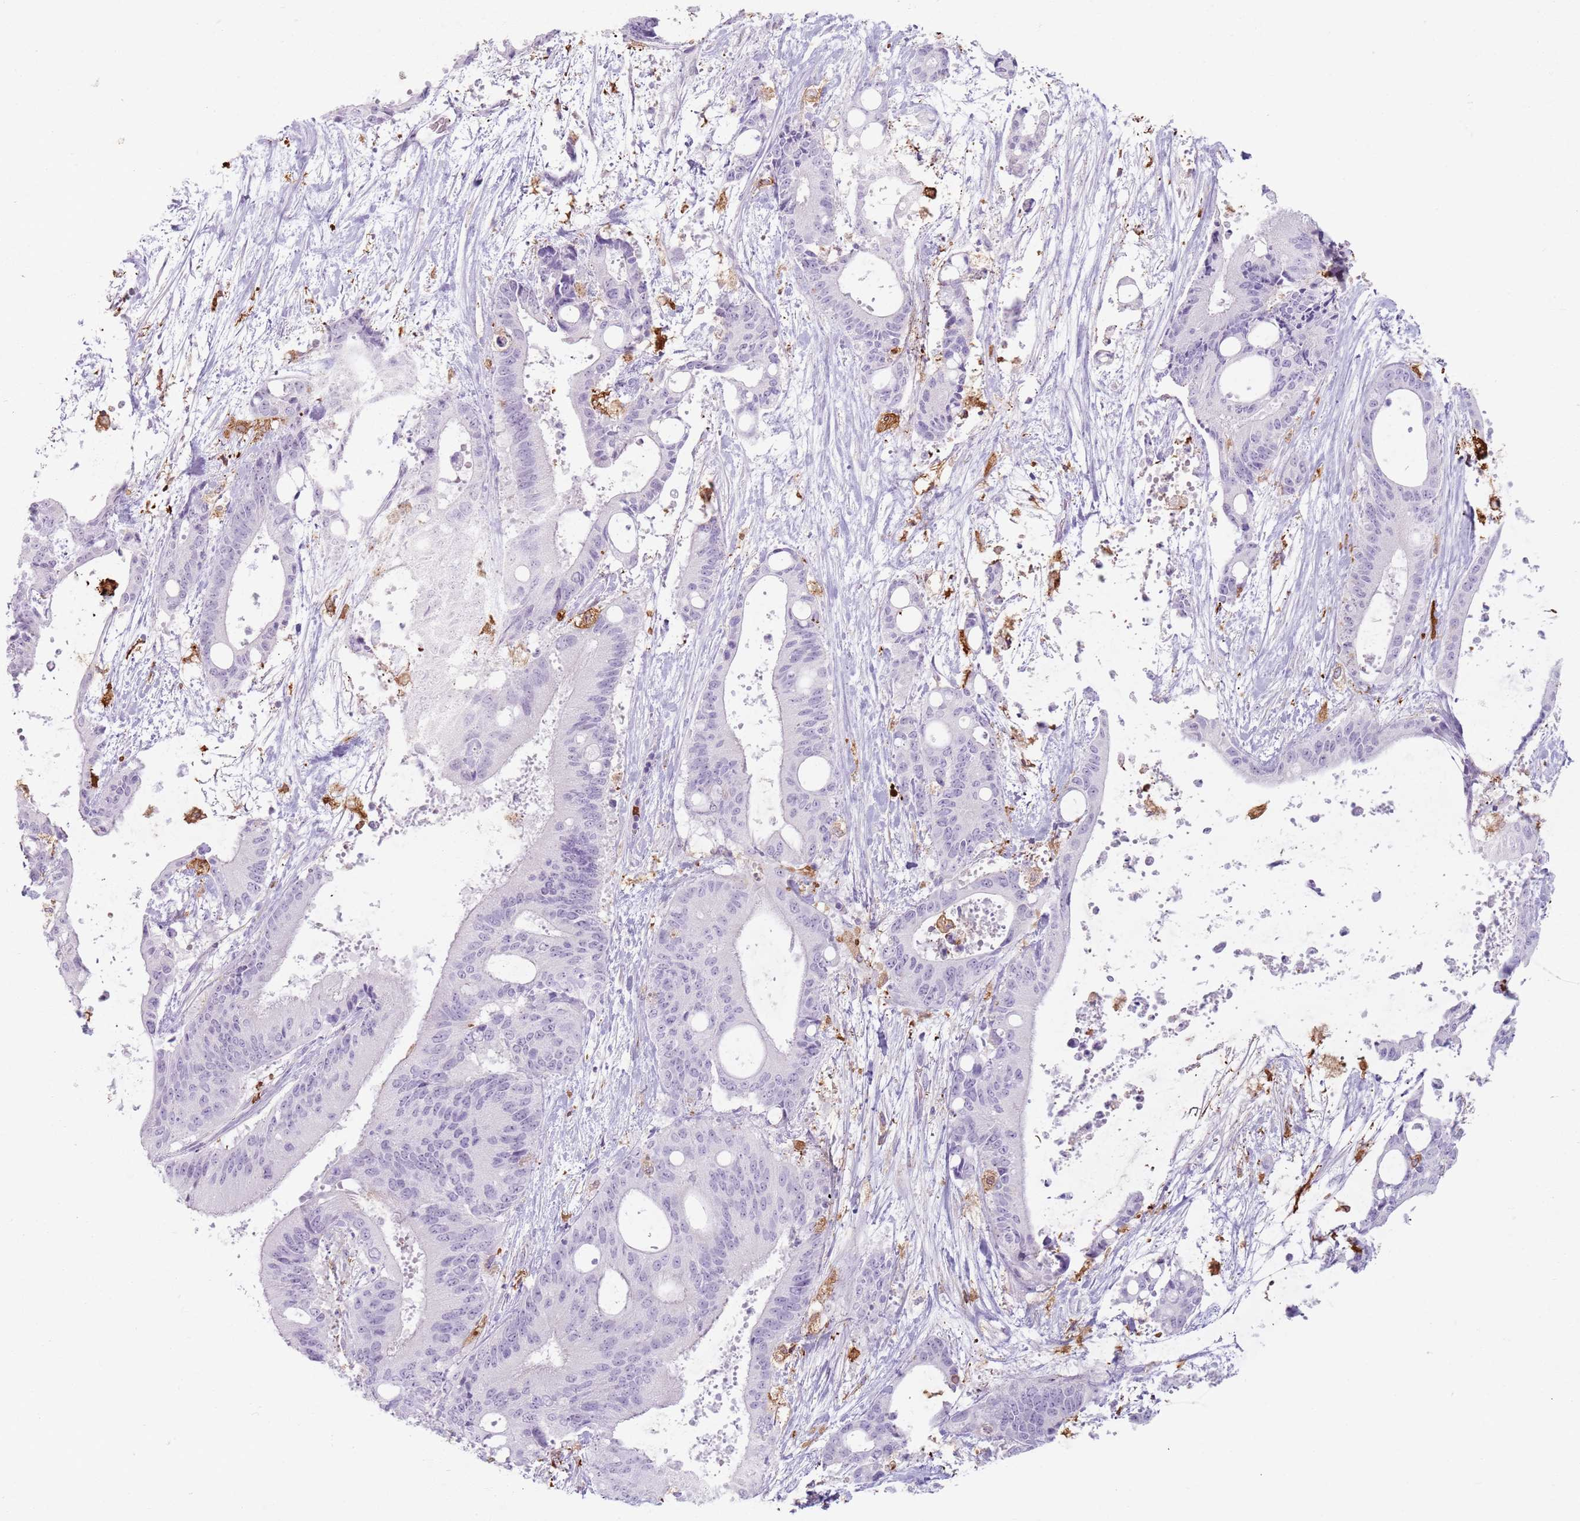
{"staining": {"intensity": "negative", "quantity": "none", "location": "none"}, "tissue": "liver cancer", "cell_type": "Tumor cells", "image_type": "cancer", "snomed": [{"axis": "morphology", "description": "Normal tissue, NOS"}, {"axis": "morphology", "description": "Cholangiocarcinoma"}, {"axis": "topography", "description": "Liver"}, {"axis": "topography", "description": "Peripheral nerve tissue"}], "caption": "IHC image of human liver cancer (cholangiocarcinoma) stained for a protein (brown), which reveals no positivity in tumor cells.", "gene": "GDPGP1", "patient": {"sex": "female", "age": 73}}